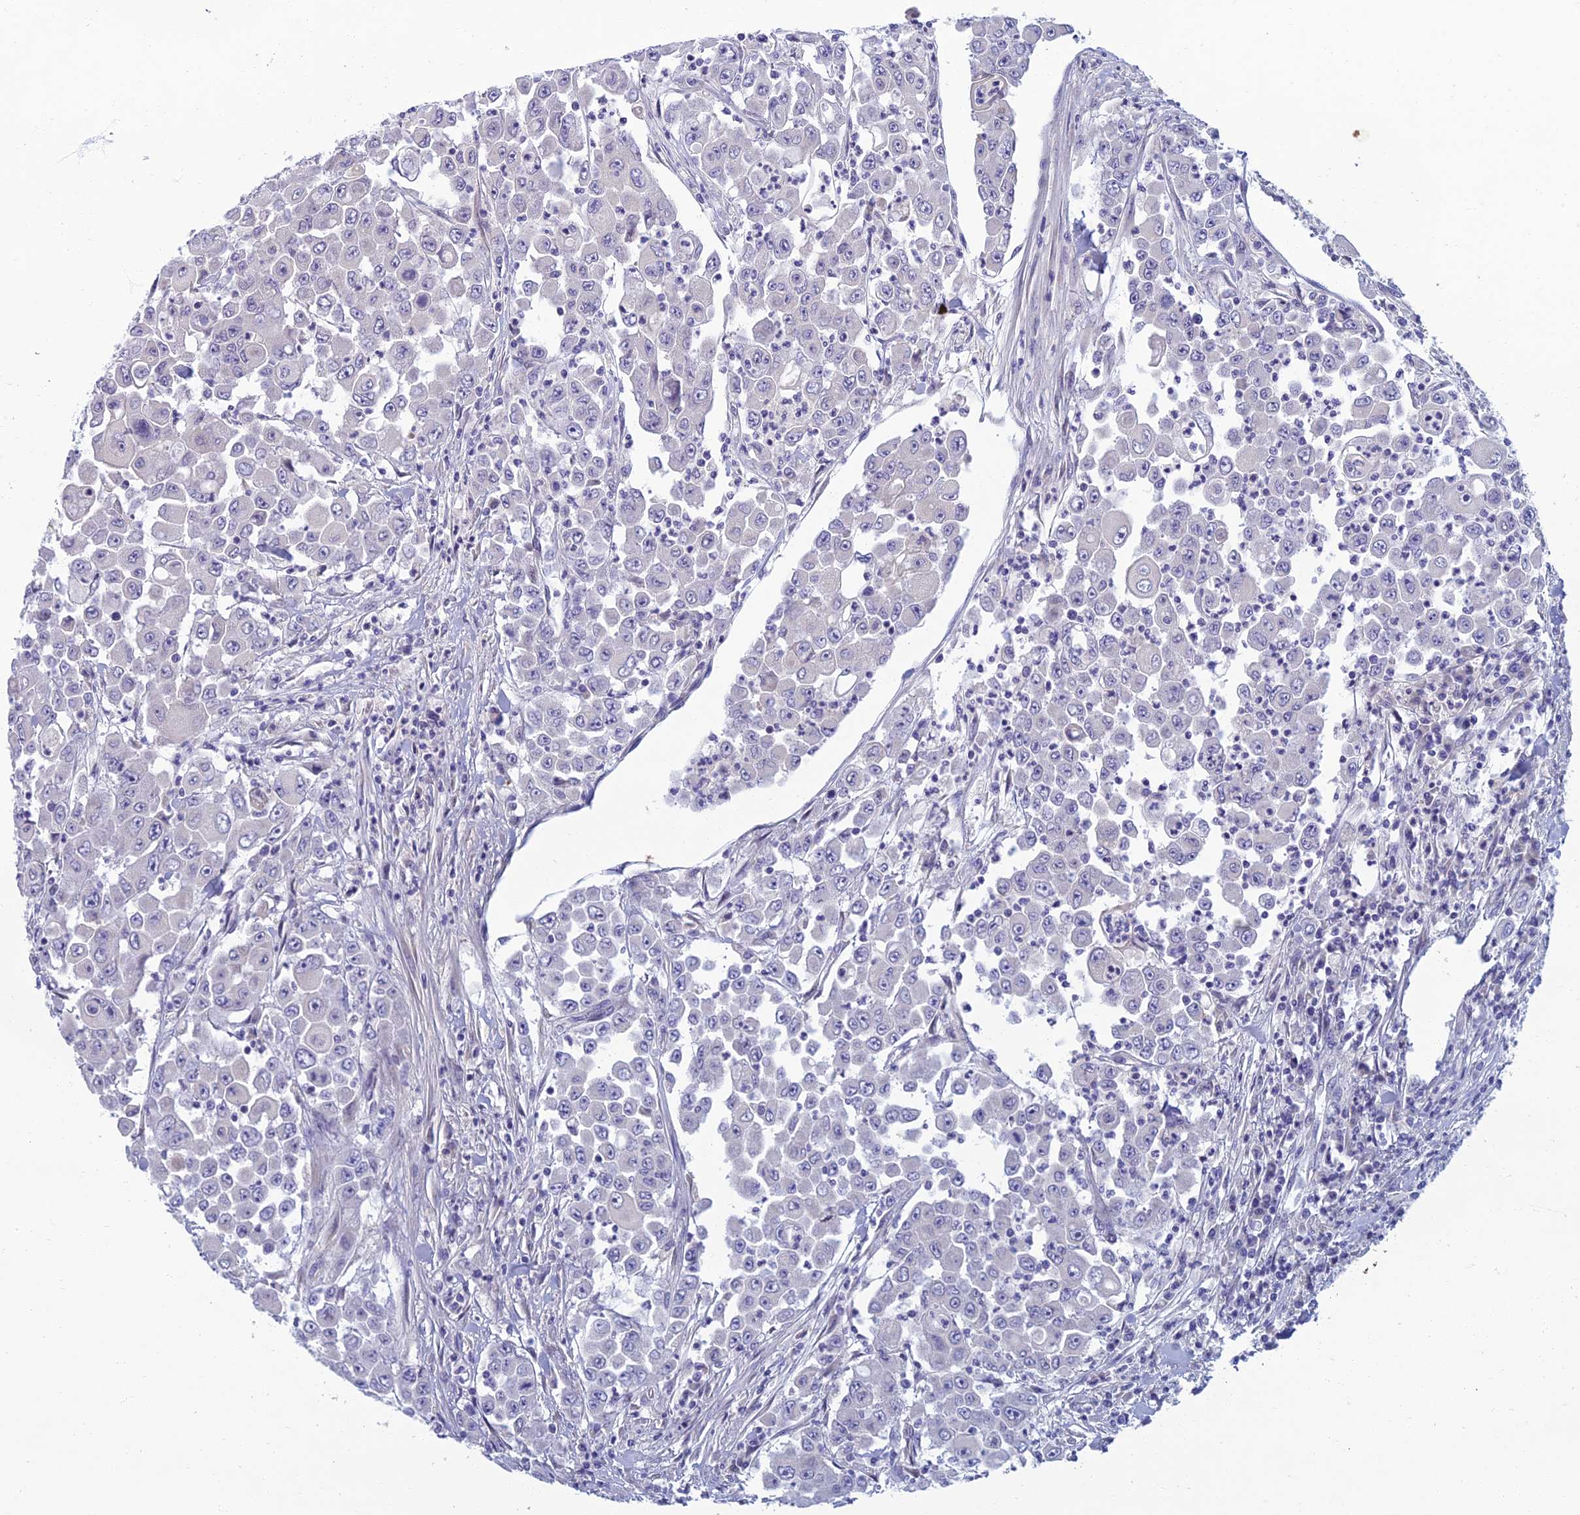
{"staining": {"intensity": "negative", "quantity": "none", "location": "none"}, "tissue": "colorectal cancer", "cell_type": "Tumor cells", "image_type": "cancer", "snomed": [{"axis": "morphology", "description": "Adenocarcinoma, NOS"}, {"axis": "topography", "description": "Colon"}], "caption": "This is an immunohistochemistry histopathology image of human adenocarcinoma (colorectal). There is no expression in tumor cells.", "gene": "SLC25A41", "patient": {"sex": "male", "age": 51}}